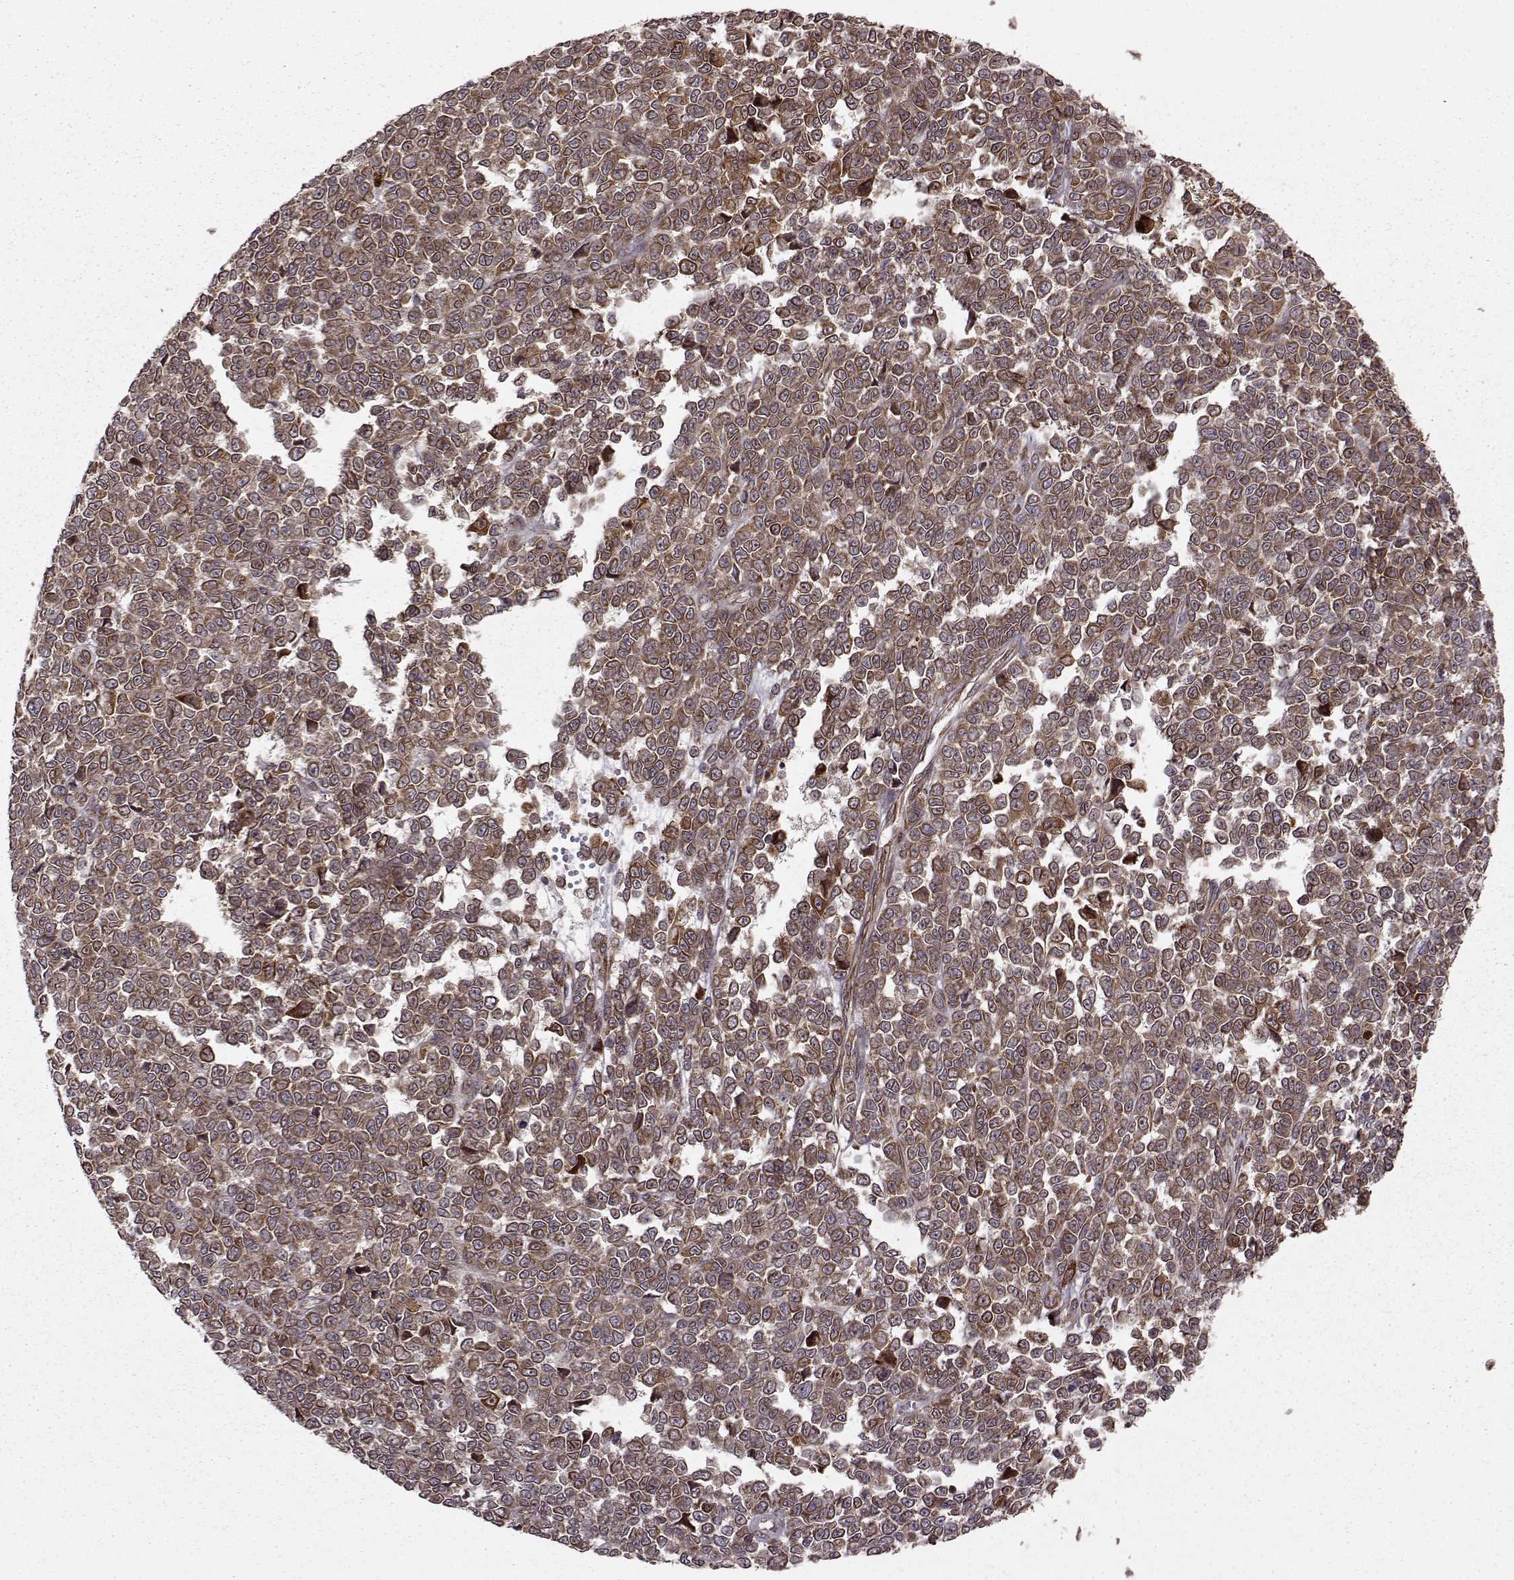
{"staining": {"intensity": "moderate", "quantity": ">75%", "location": "cytoplasmic/membranous"}, "tissue": "melanoma", "cell_type": "Tumor cells", "image_type": "cancer", "snomed": [{"axis": "morphology", "description": "Malignant melanoma, NOS"}, {"axis": "topography", "description": "Skin"}], "caption": "The image displays immunohistochemical staining of malignant melanoma. There is moderate cytoplasmic/membranous positivity is present in about >75% of tumor cells.", "gene": "YIPF5", "patient": {"sex": "female", "age": 95}}